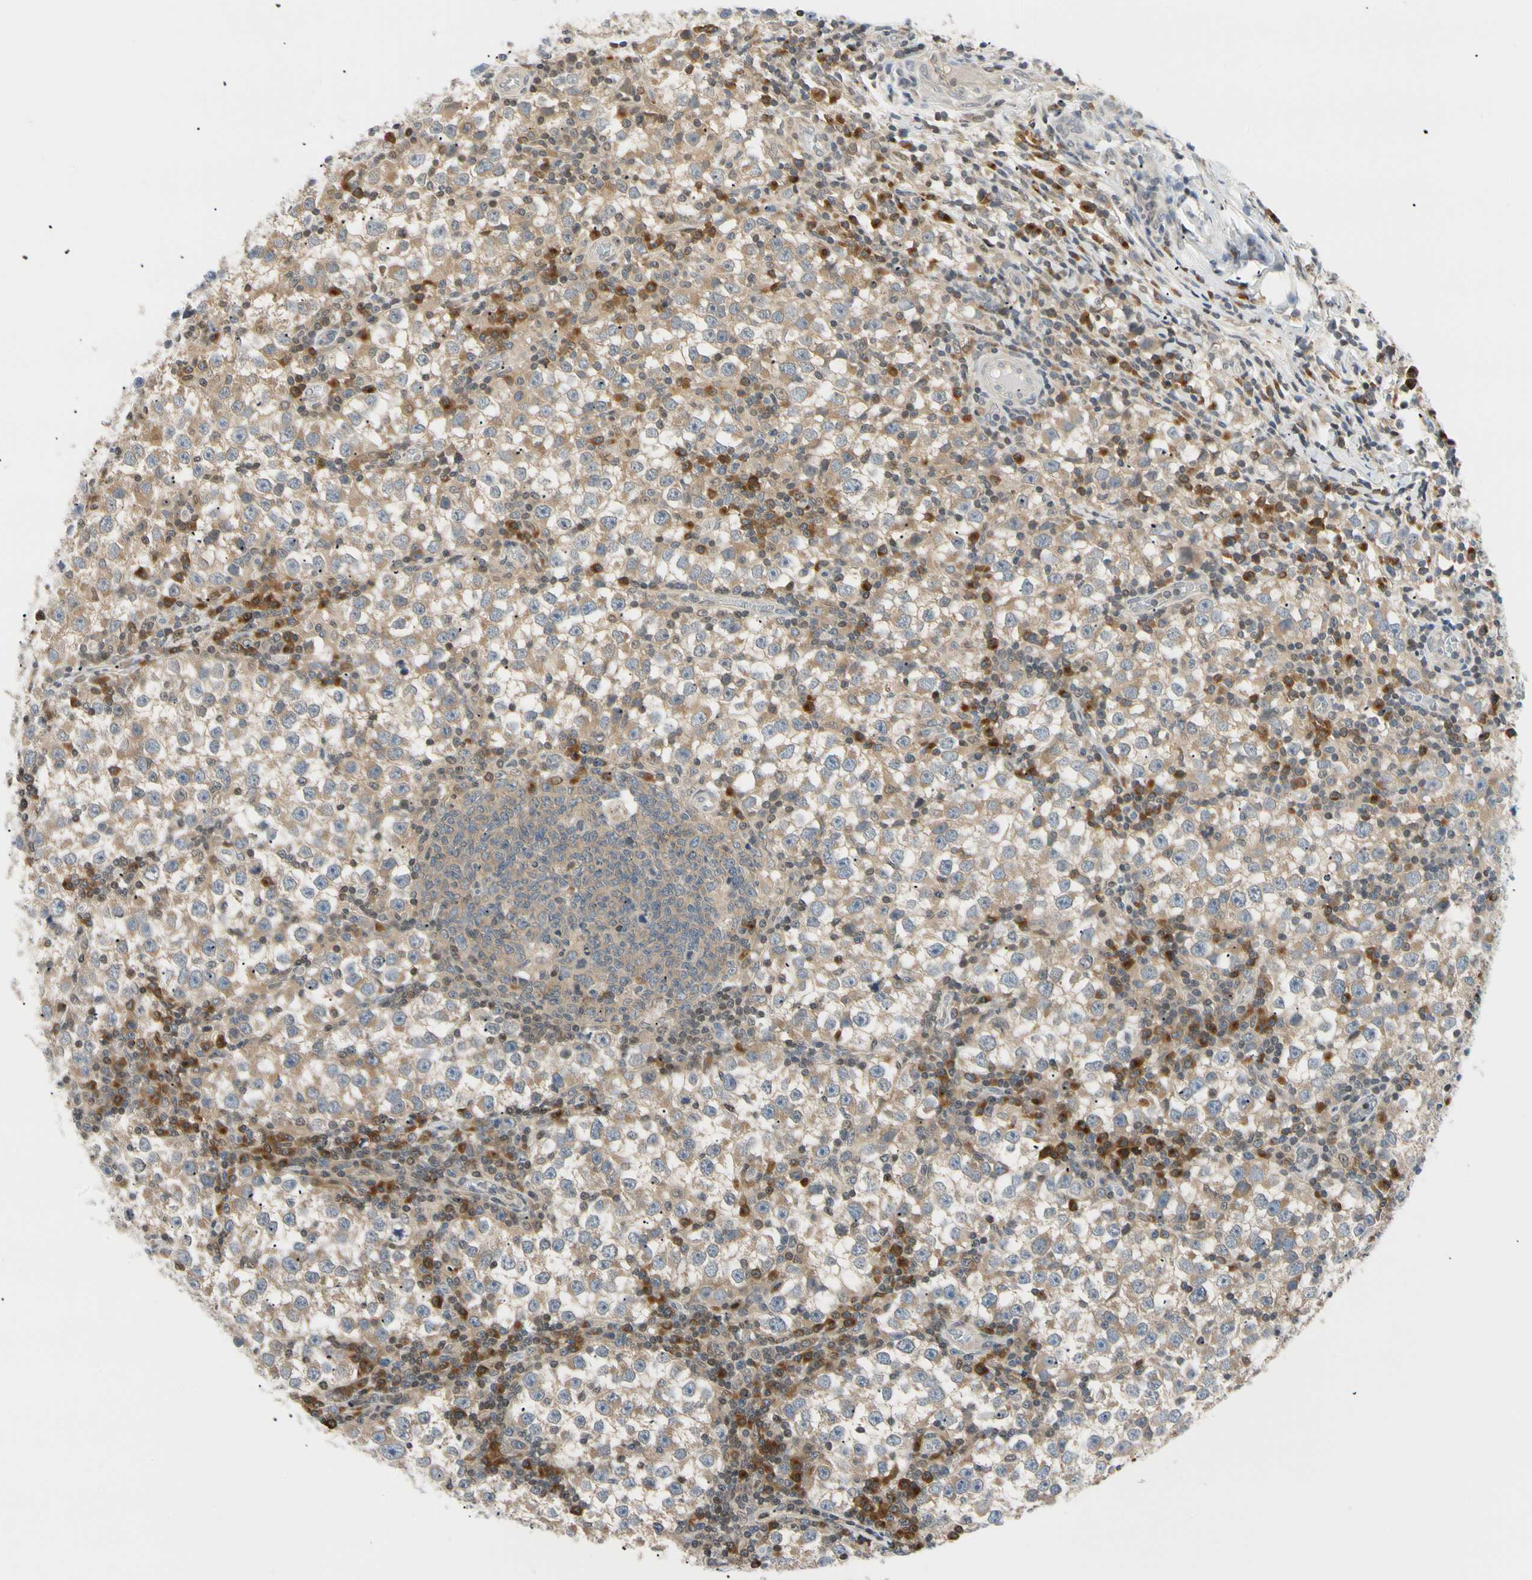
{"staining": {"intensity": "moderate", "quantity": "25%-75%", "location": "cytoplasmic/membranous"}, "tissue": "testis cancer", "cell_type": "Tumor cells", "image_type": "cancer", "snomed": [{"axis": "morphology", "description": "Seminoma, NOS"}, {"axis": "topography", "description": "Testis"}], "caption": "Immunohistochemistry photomicrograph of seminoma (testis) stained for a protein (brown), which reveals medium levels of moderate cytoplasmic/membranous staining in about 25%-75% of tumor cells.", "gene": "SEC23B", "patient": {"sex": "male", "age": 65}}